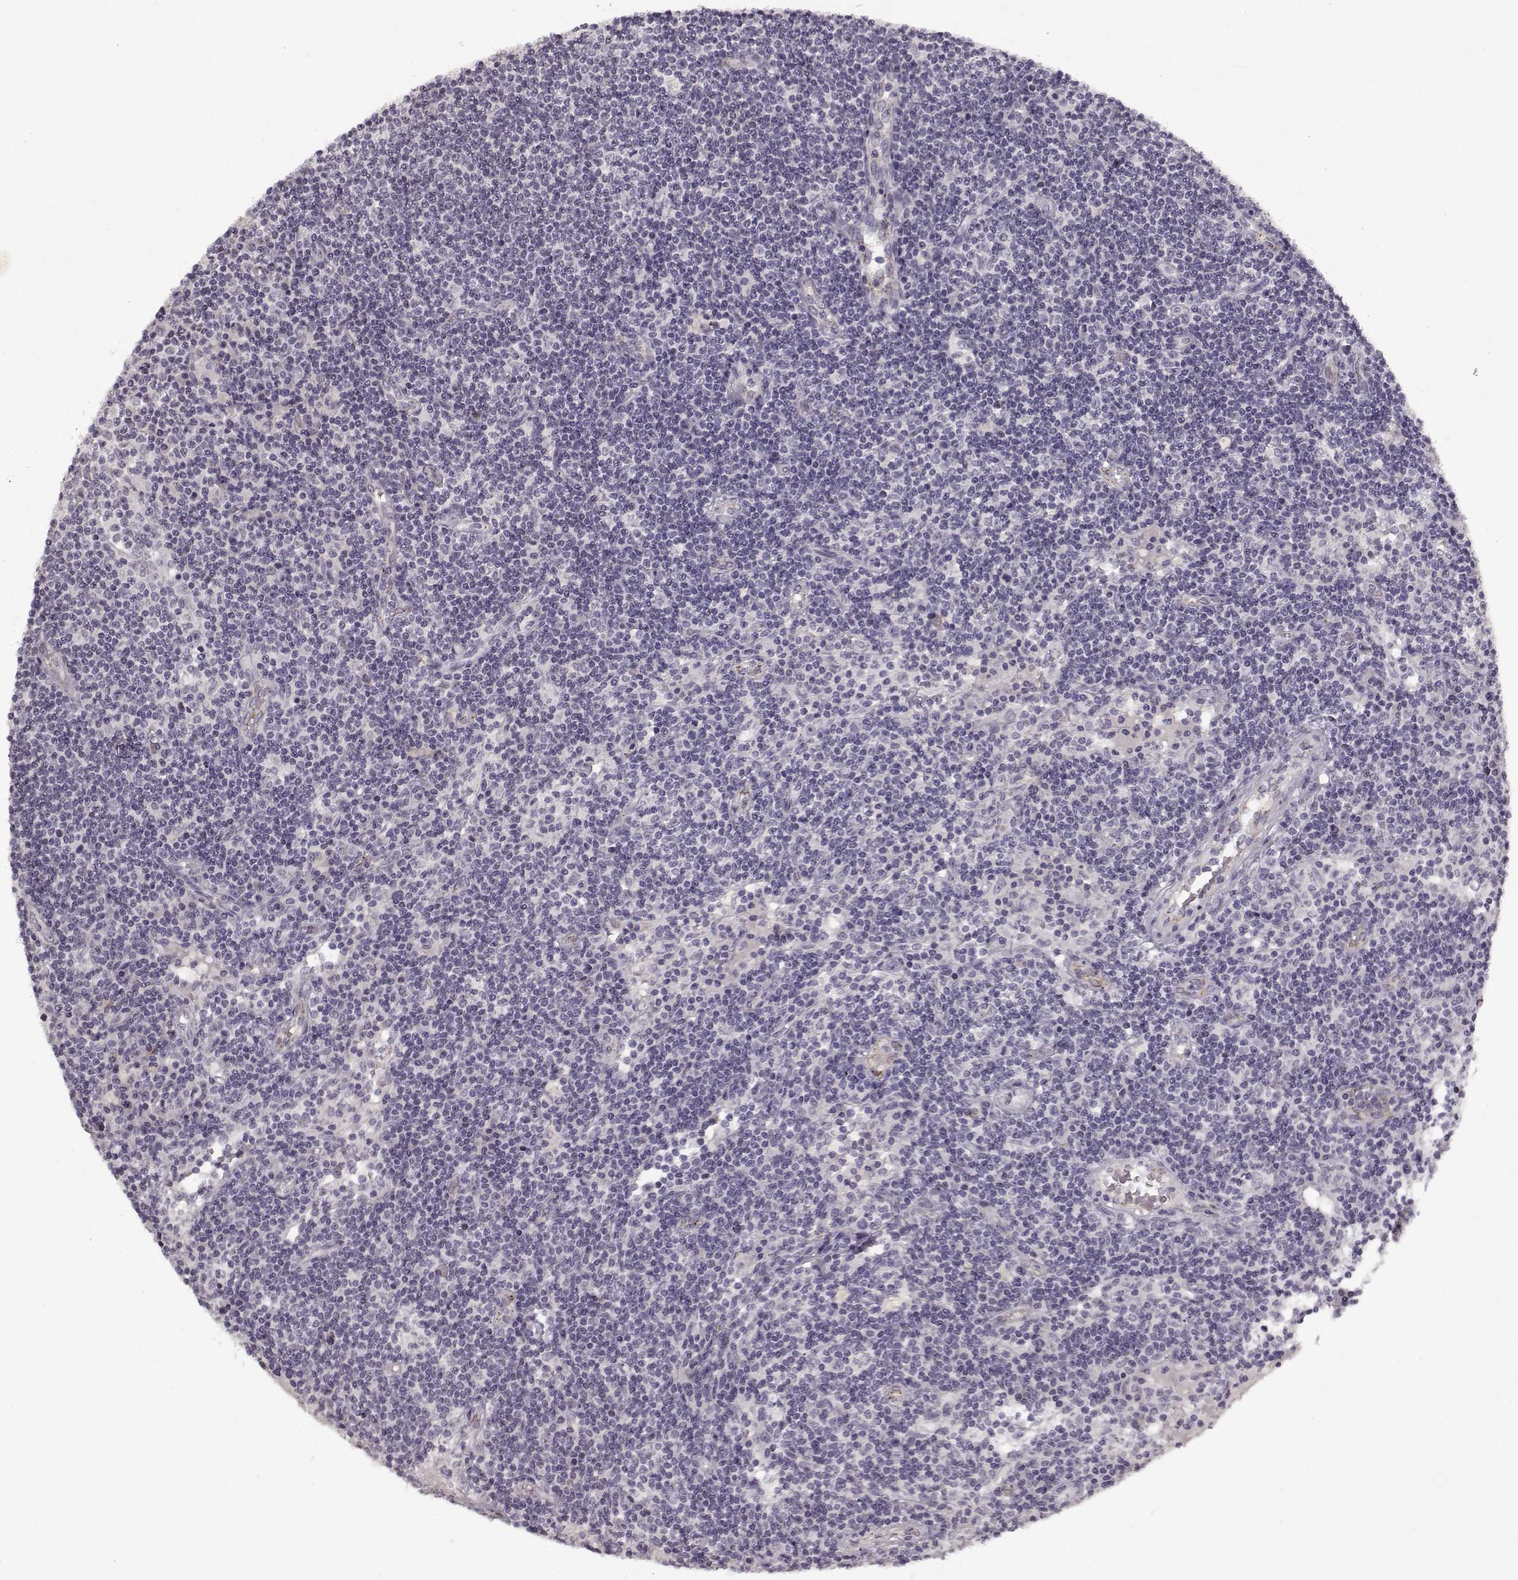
{"staining": {"intensity": "negative", "quantity": "none", "location": "none"}, "tissue": "lymph node", "cell_type": "Germinal center cells", "image_type": "normal", "snomed": [{"axis": "morphology", "description": "Normal tissue, NOS"}, {"axis": "topography", "description": "Lymph node"}], "caption": "DAB immunohistochemical staining of benign lymph node displays no significant expression in germinal center cells. The staining is performed using DAB brown chromogen with nuclei counter-stained in using hematoxylin.", "gene": "SNCA", "patient": {"sex": "female", "age": 72}}